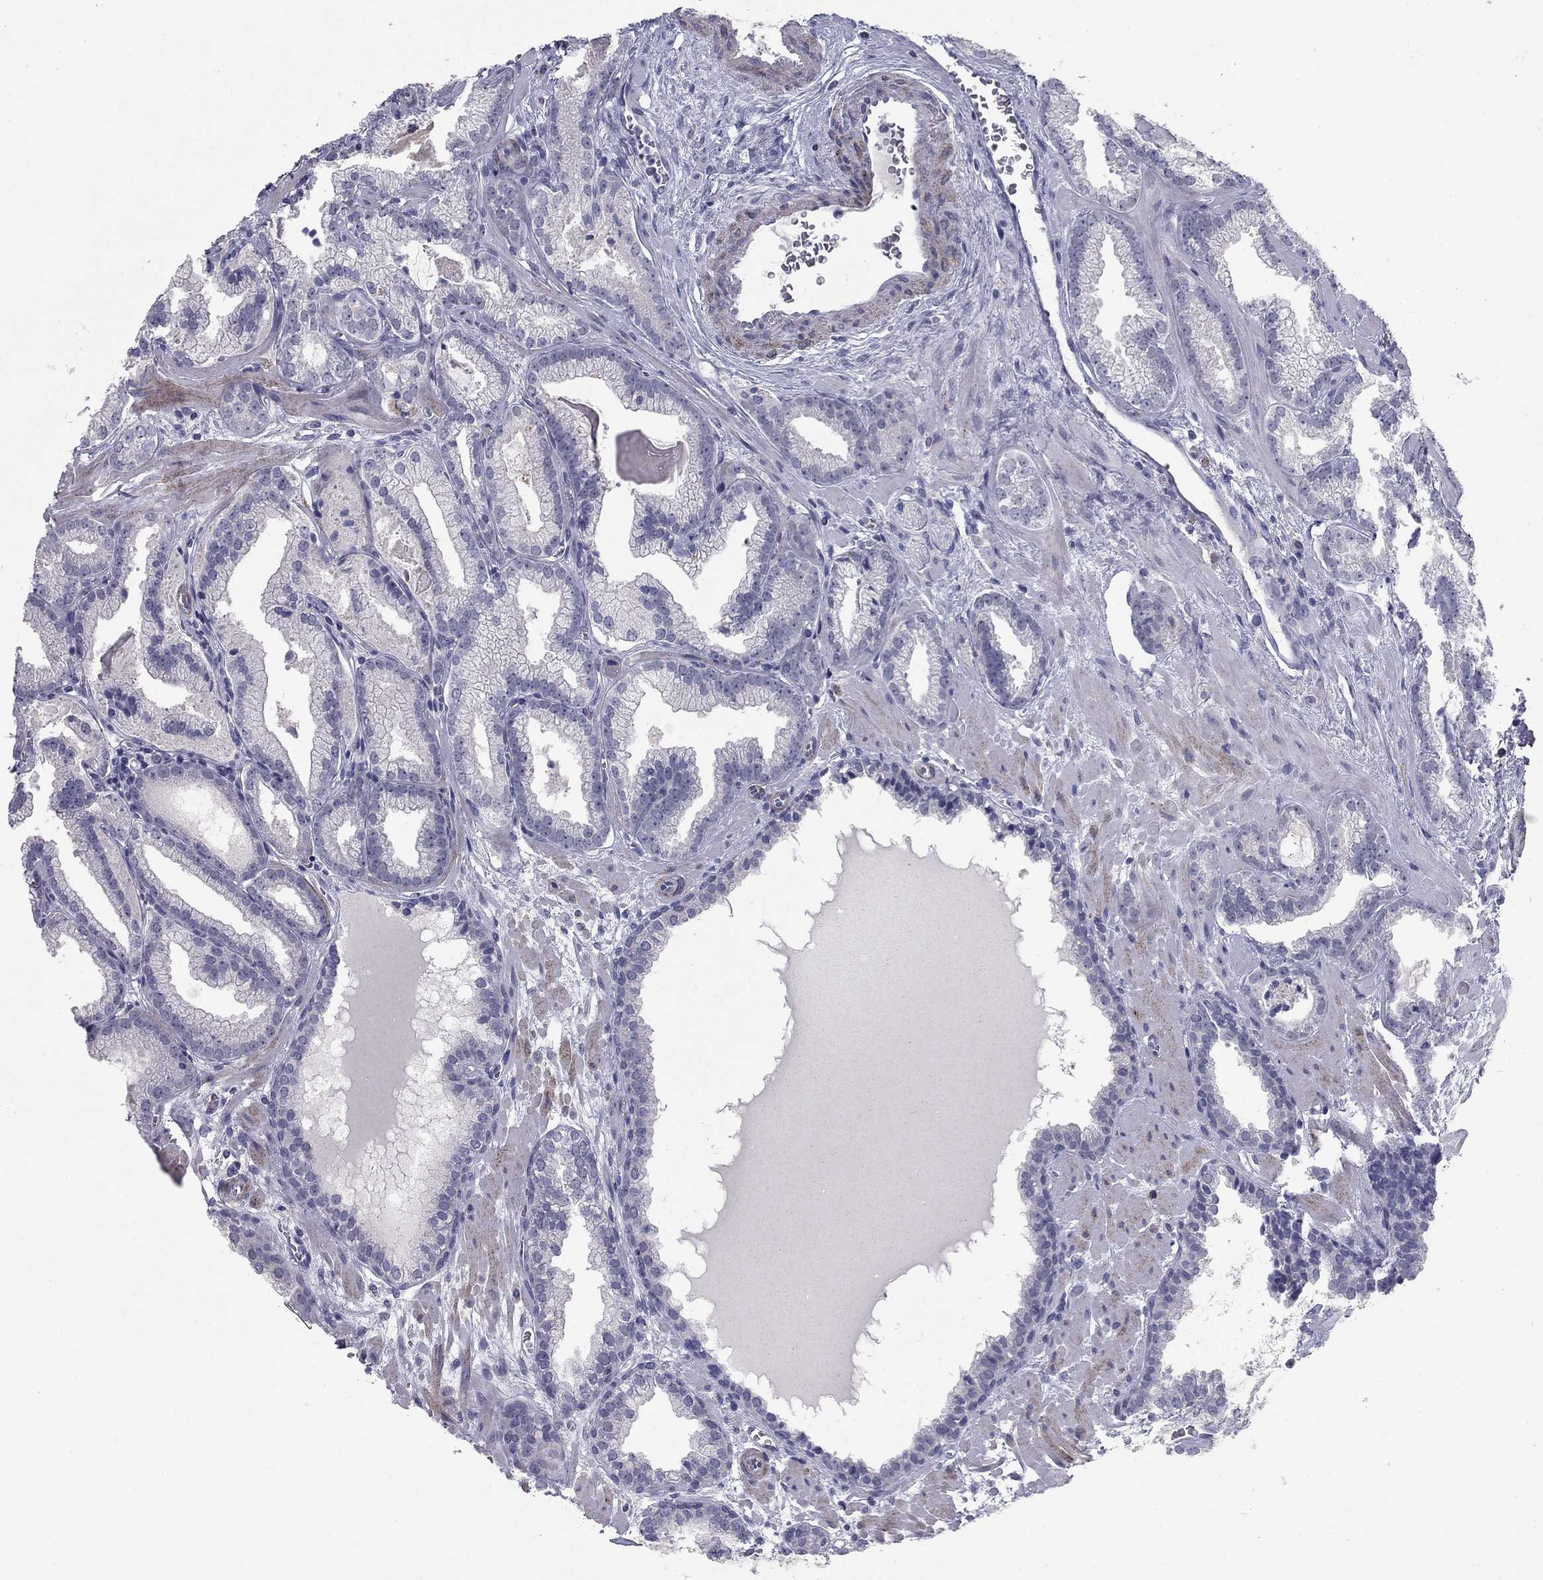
{"staining": {"intensity": "negative", "quantity": "none", "location": "none"}, "tissue": "prostate cancer", "cell_type": "Tumor cells", "image_type": "cancer", "snomed": [{"axis": "morphology", "description": "Adenocarcinoma, Low grade"}, {"axis": "topography", "description": "Prostate"}], "caption": "Immunohistochemistry (IHC) of human prostate cancer (adenocarcinoma (low-grade)) demonstrates no positivity in tumor cells.", "gene": "NTRK2", "patient": {"sex": "male", "age": 68}}